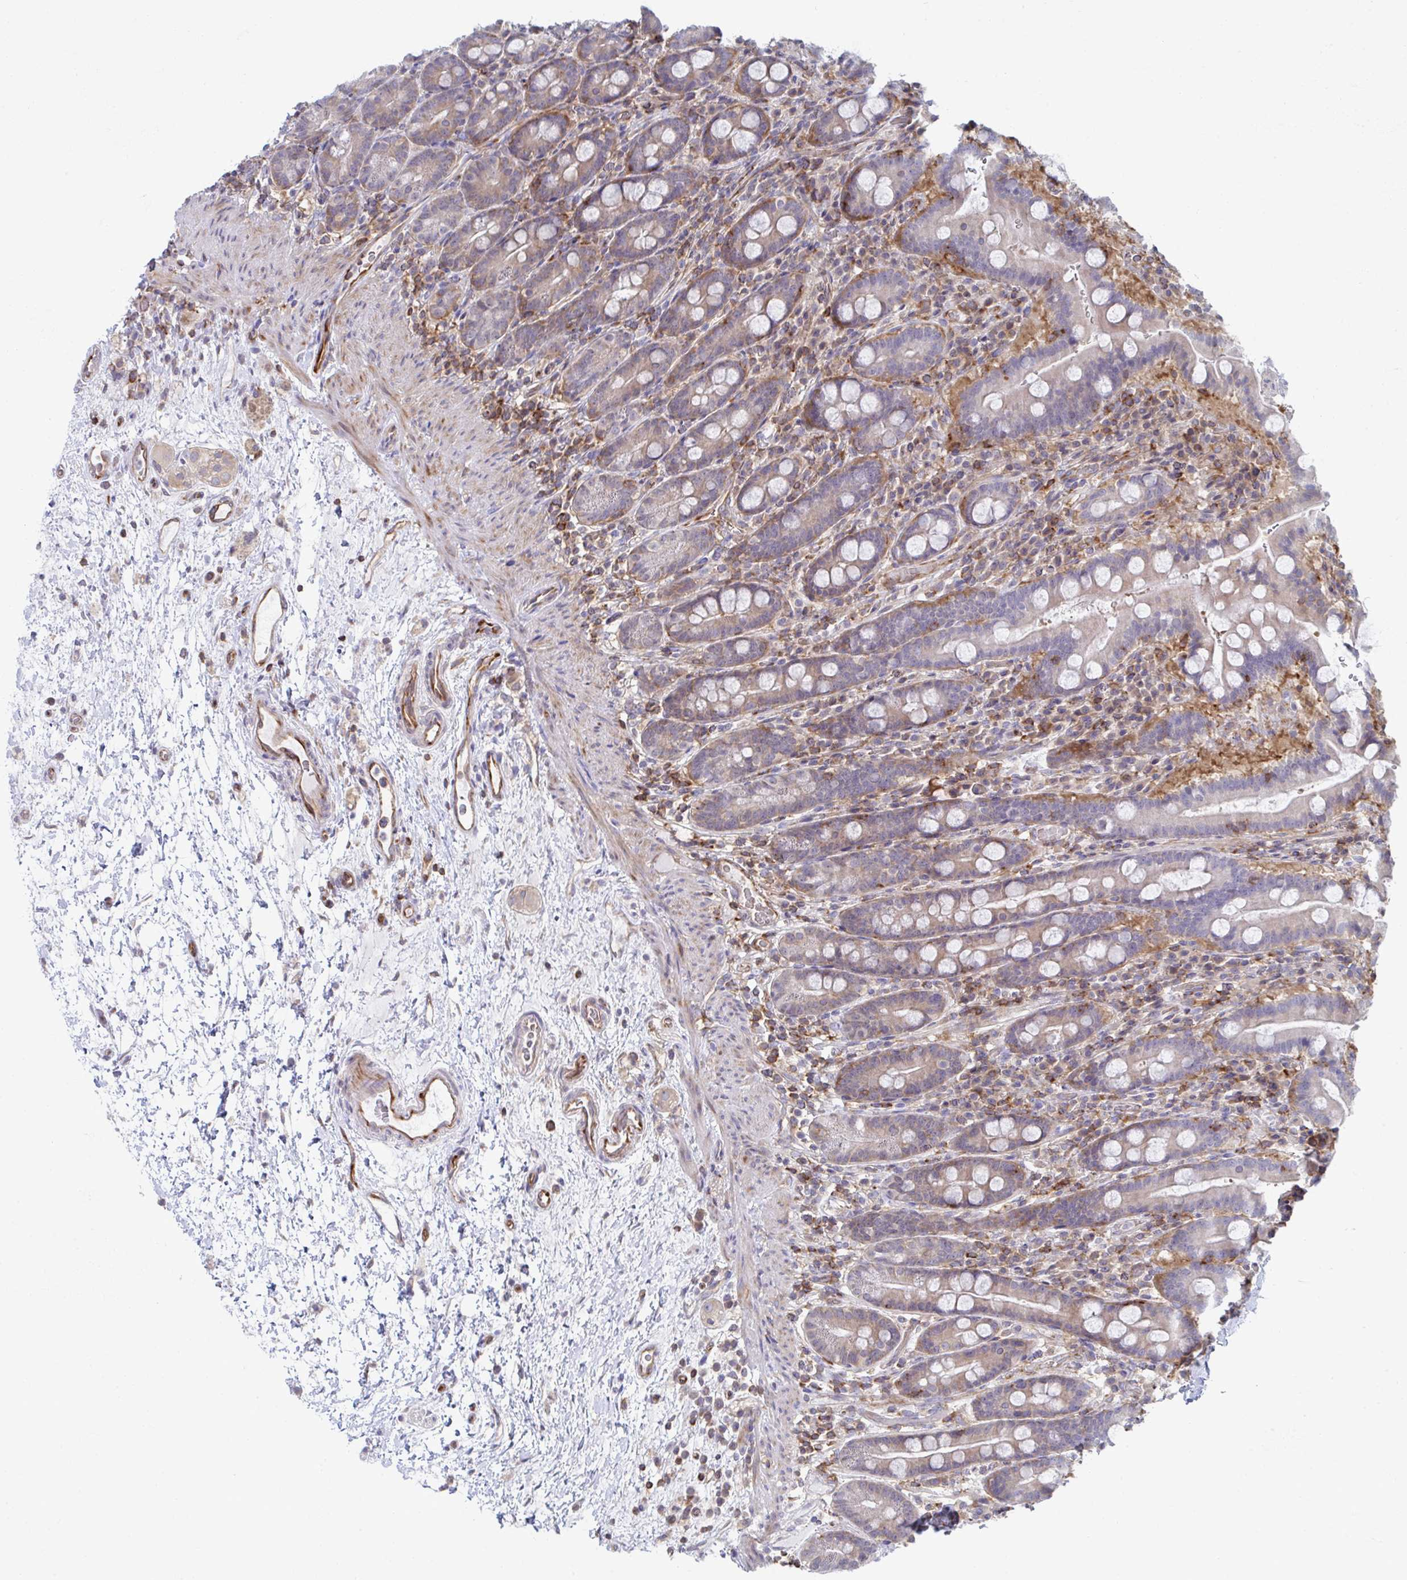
{"staining": {"intensity": "weak", "quantity": "<25%", "location": "cytoplasmic/membranous"}, "tissue": "small intestine", "cell_type": "Glandular cells", "image_type": "normal", "snomed": [{"axis": "morphology", "description": "Normal tissue, NOS"}, {"axis": "topography", "description": "Small intestine"}], "caption": "Protein analysis of unremarkable small intestine shows no significant staining in glandular cells.", "gene": "WNK1", "patient": {"sex": "male", "age": 26}}